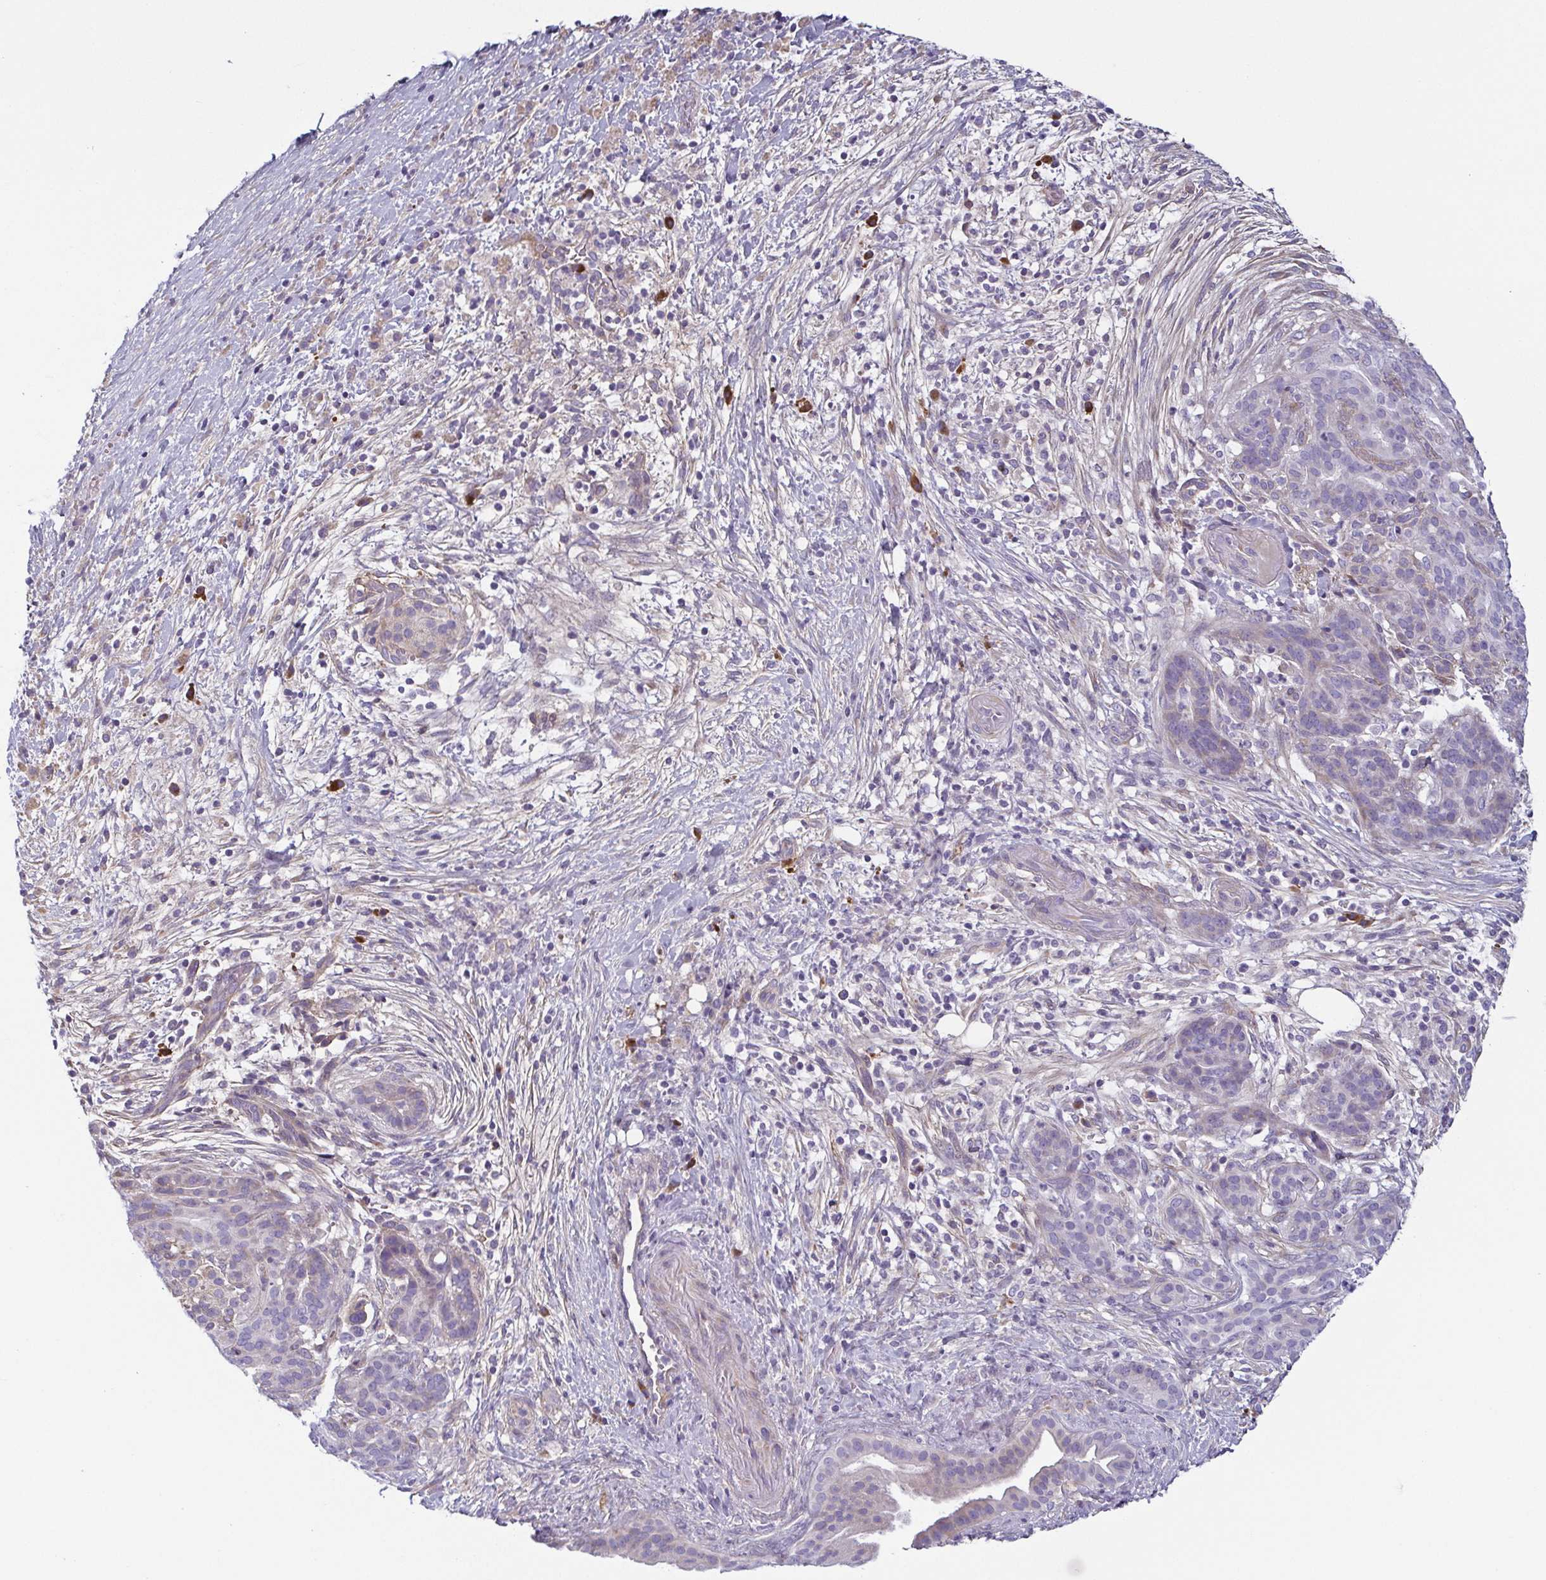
{"staining": {"intensity": "negative", "quantity": "none", "location": "none"}, "tissue": "pancreatic cancer", "cell_type": "Tumor cells", "image_type": "cancer", "snomed": [{"axis": "morphology", "description": "Adenocarcinoma, NOS"}, {"axis": "topography", "description": "Pancreas"}], "caption": "This is a photomicrograph of IHC staining of adenocarcinoma (pancreatic), which shows no staining in tumor cells.", "gene": "ECM1", "patient": {"sex": "male", "age": 44}}